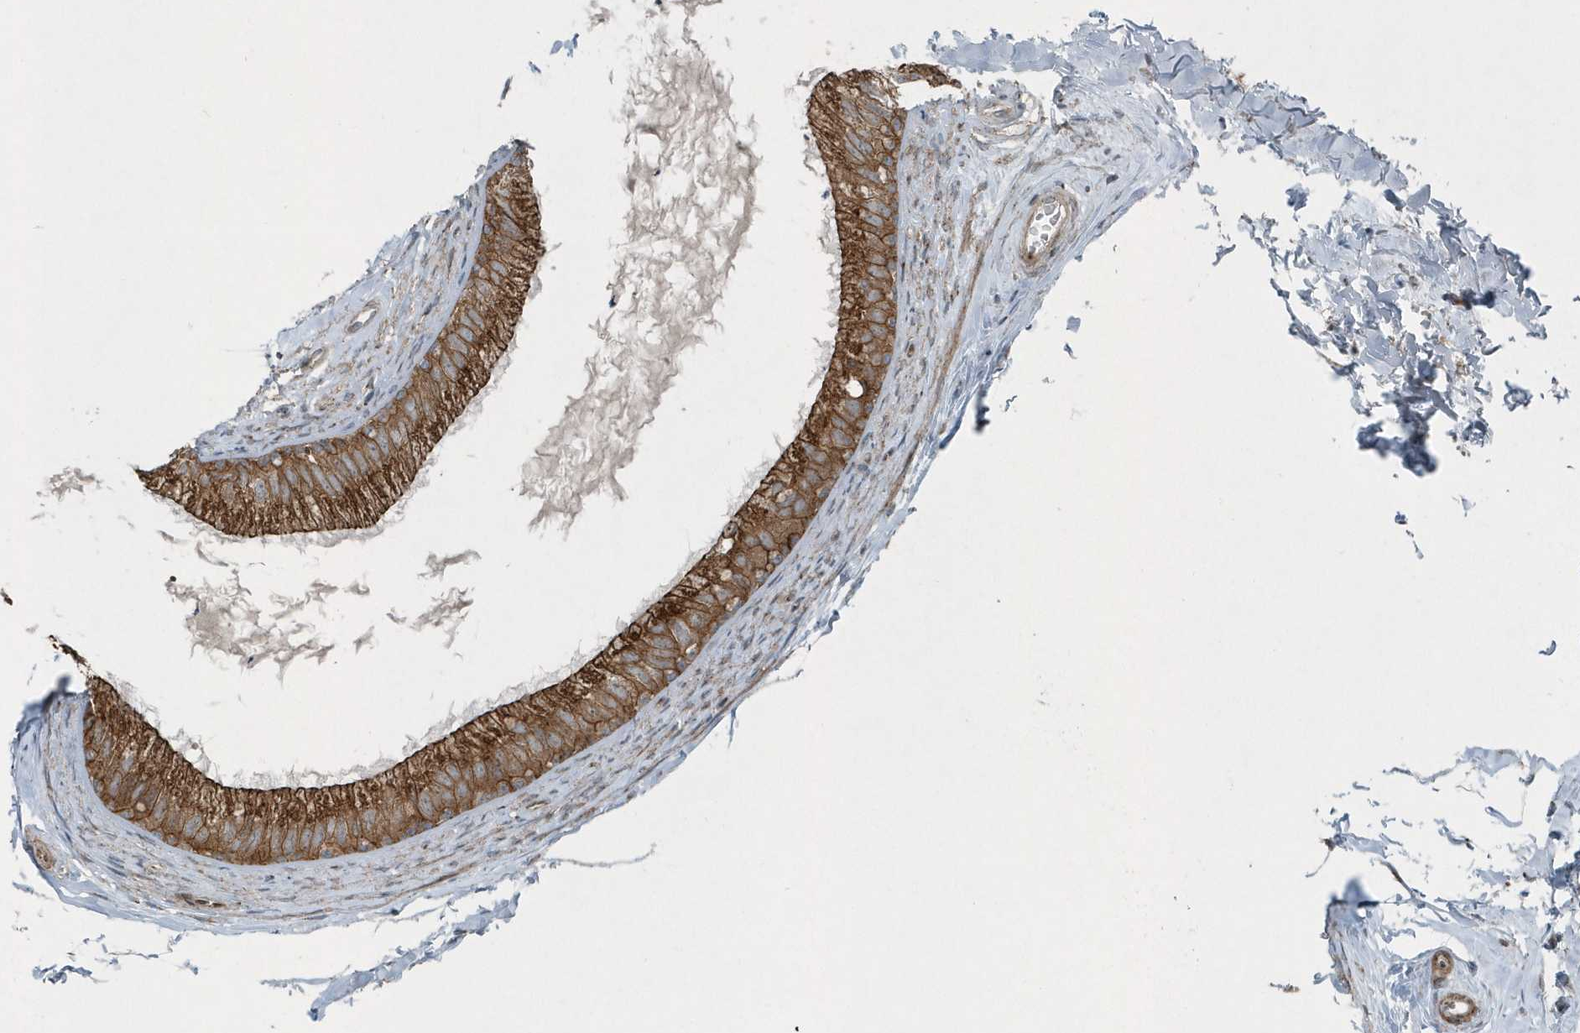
{"staining": {"intensity": "strong", "quantity": ">75%", "location": "cytoplasmic/membranous"}, "tissue": "epididymis", "cell_type": "Glandular cells", "image_type": "normal", "snomed": [{"axis": "morphology", "description": "Normal tissue, NOS"}, {"axis": "topography", "description": "Epididymis"}], "caption": "DAB (3,3'-diaminobenzidine) immunohistochemical staining of normal epididymis exhibits strong cytoplasmic/membranous protein positivity in approximately >75% of glandular cells.", "gene": "GCC2", "patient": {"sex": "male", "age": 56}}